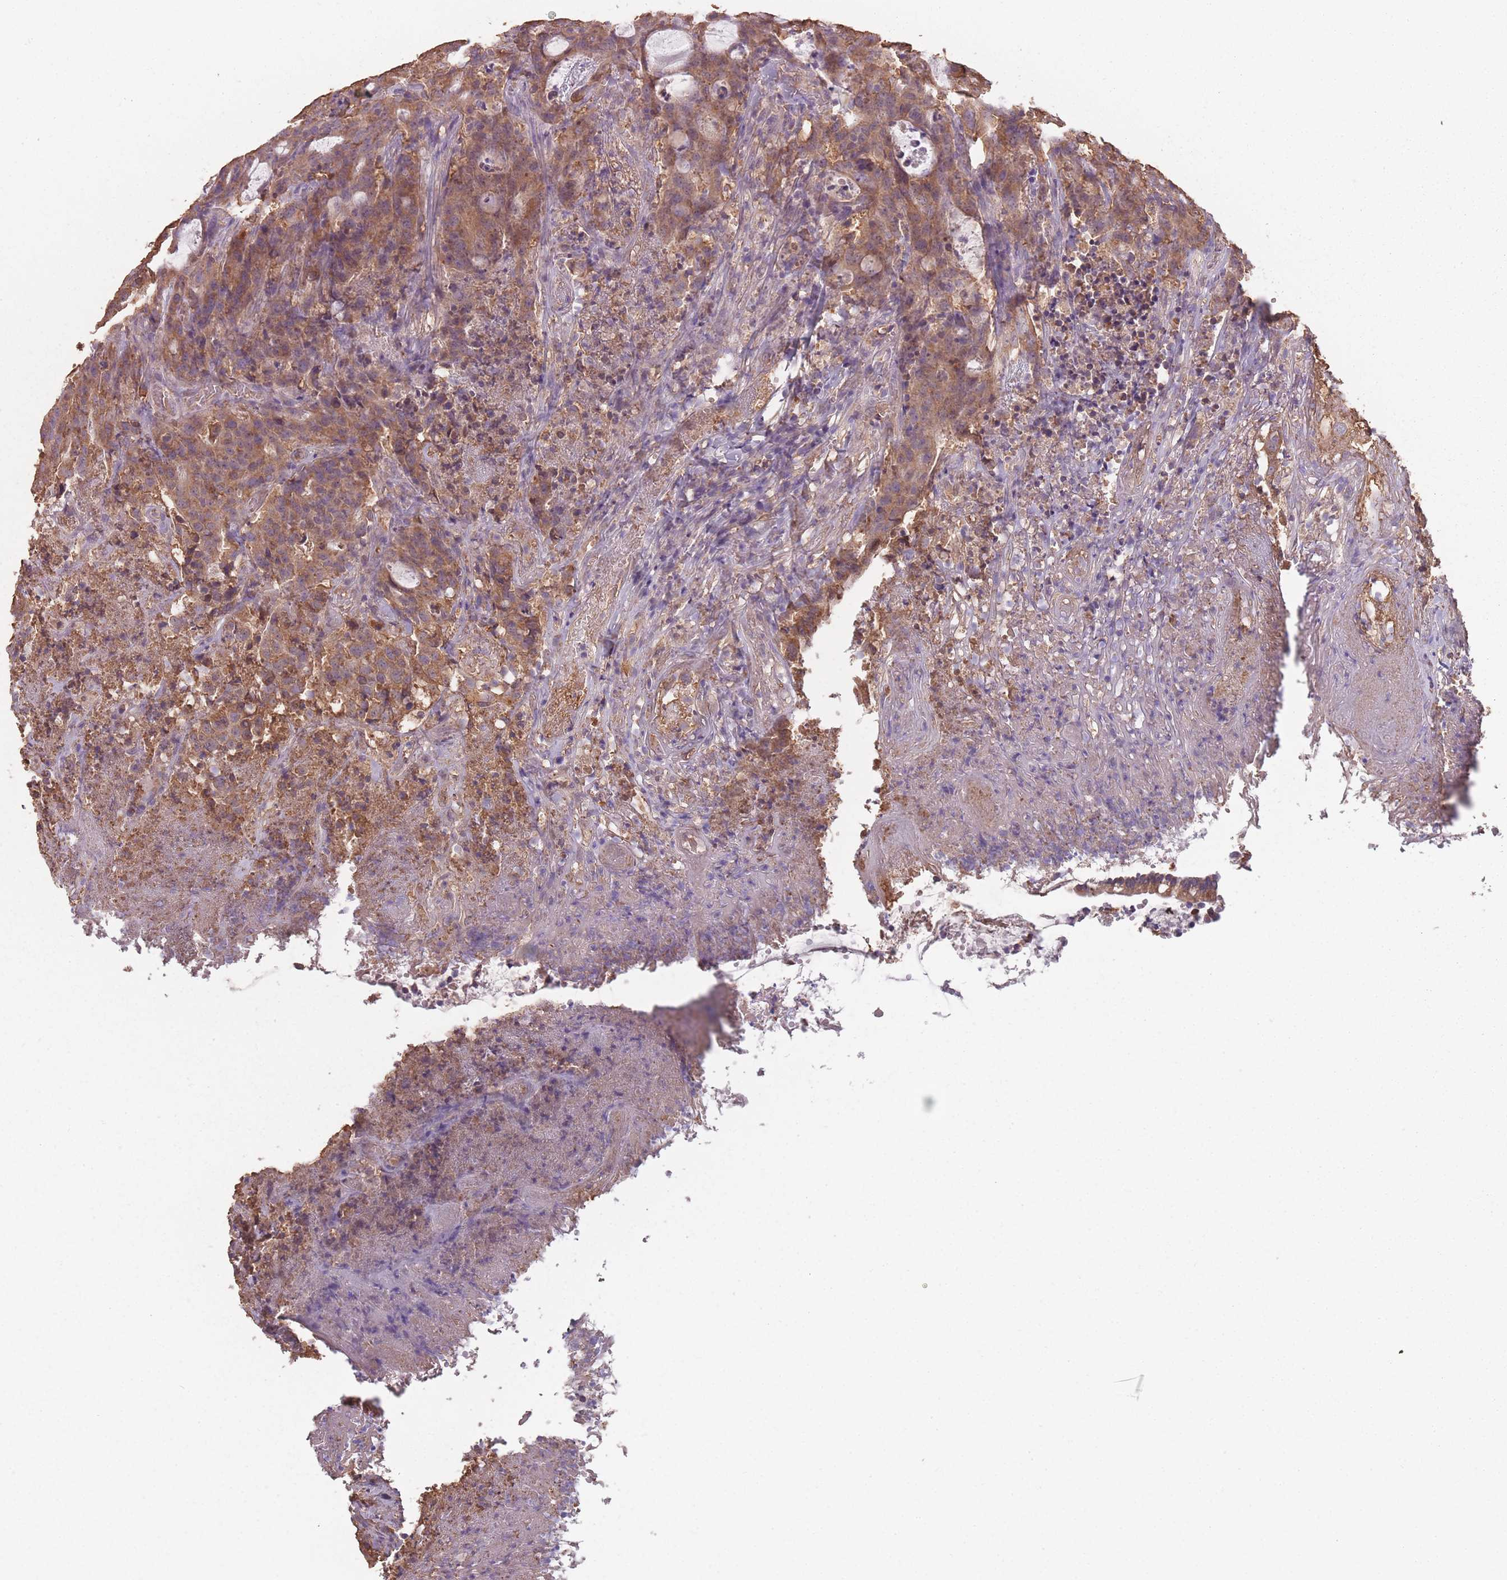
{"staining": {"intensity": "moderate", "quantity": ">75%", "location": "cytoplasmic/membranous"}, "tissue": "colorectal cancer", "cell_type": "Tumor cells", "image_type": "cancer", "snomed": [{"axis": "morphology", "description": "Adenocarcinoma, NOS"}, {"axis": "topography", "description": "Colon"}], "caption": "IHC of human adenocarcinoma (colorectal) reveals medium levels of moderate cytoplasmic/membranous staining in approximately >75% of tumor cells.", "gene": "SANBR", "patient": {"sex": "male", "age": 83}}